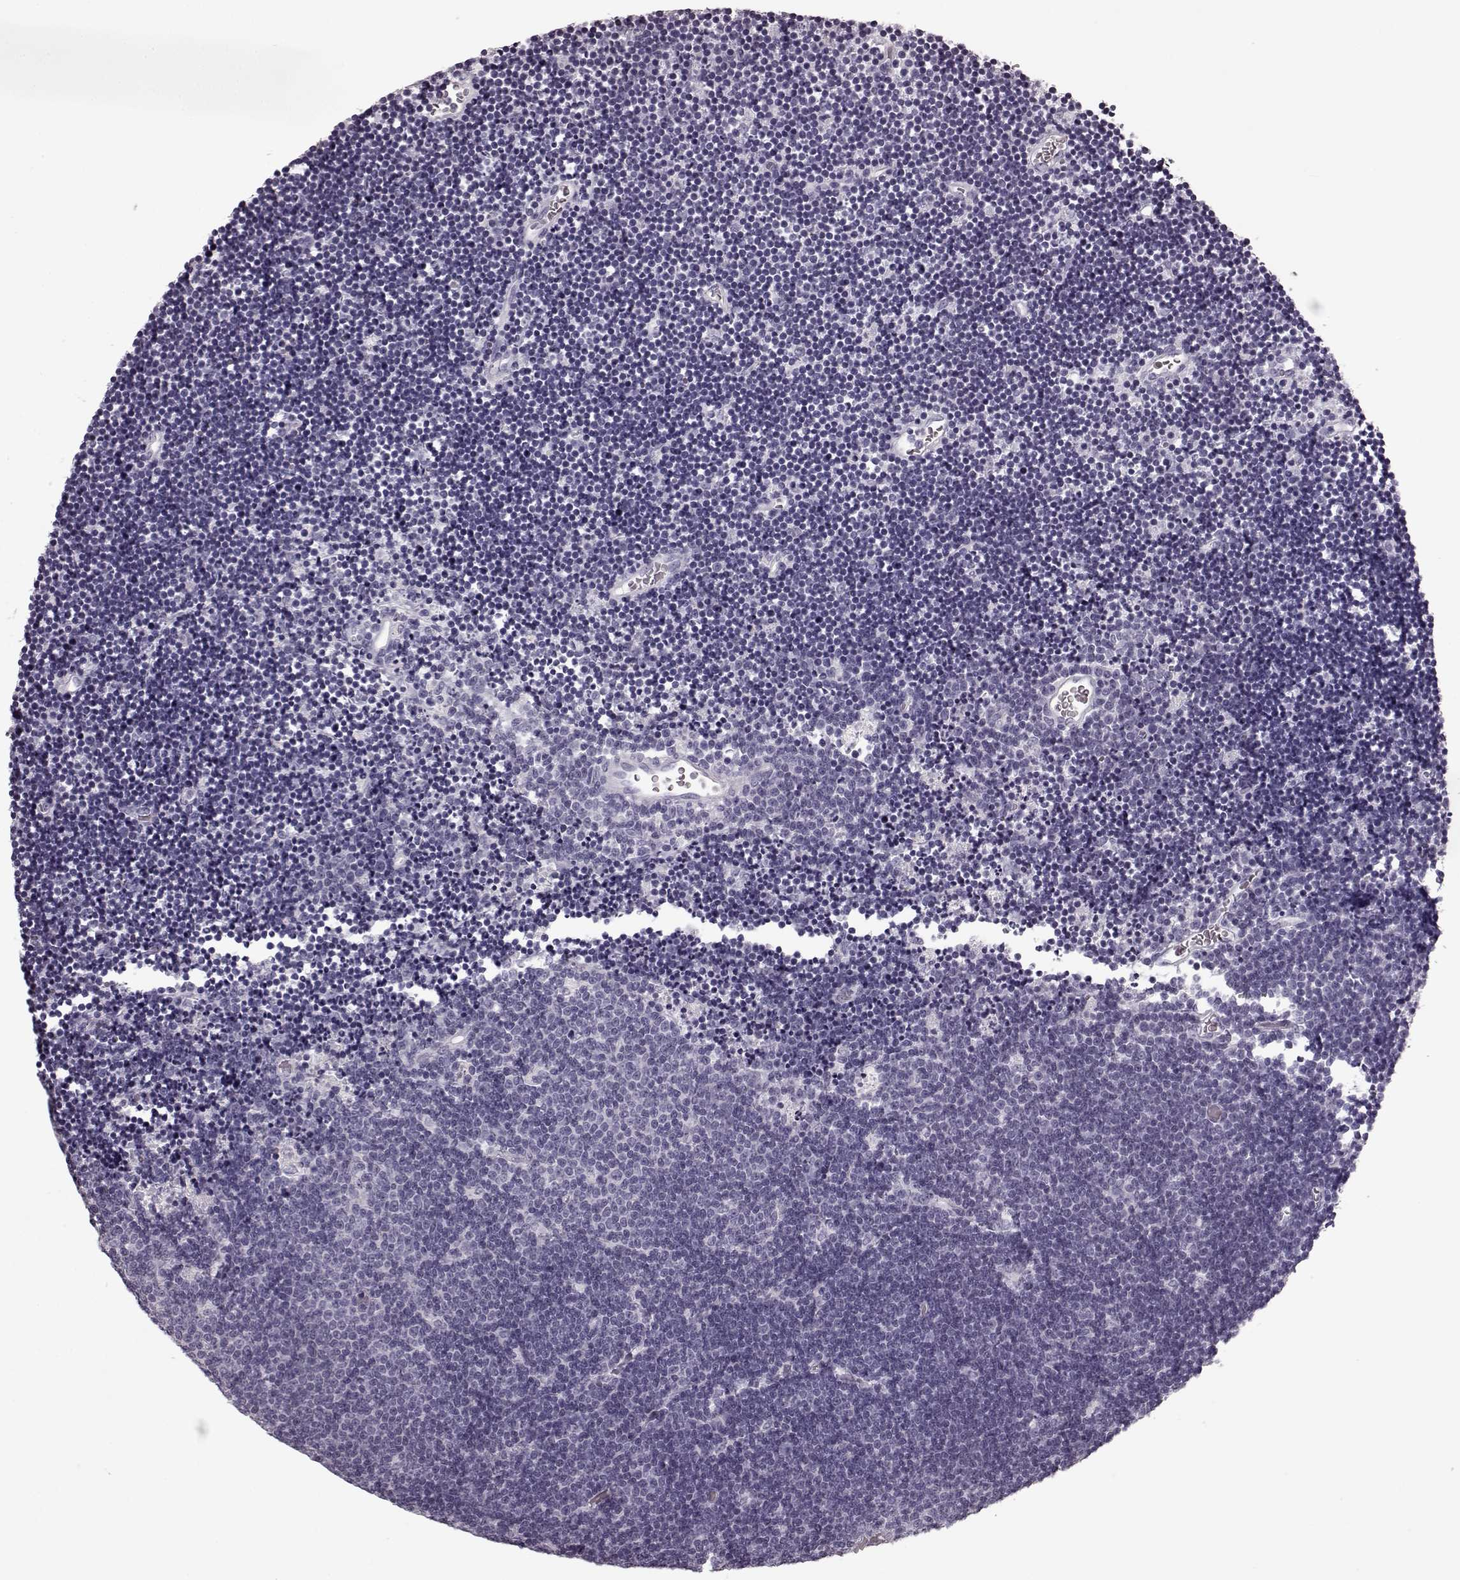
{"staining": {"intensity": "negative", "quantity": "none", "location": "none"}, "tissue": "lymphoma", "cell_type": "Tumor cells", "image_type": "cancer", "snomed": [{"axis": "morphology", "description": "Malignant lymphoma, non-Hodgkin's type, Low grade"}, {"axis": "topography", "description": "Brain"}], "caption": "Low-grade malignant lymphoma, non-Hodgkin's type was stained to show a protein in brown. There is no significant expression in tumor cells.", "gene": "CST7", "patient": {"sex": "female", "age": 66}}